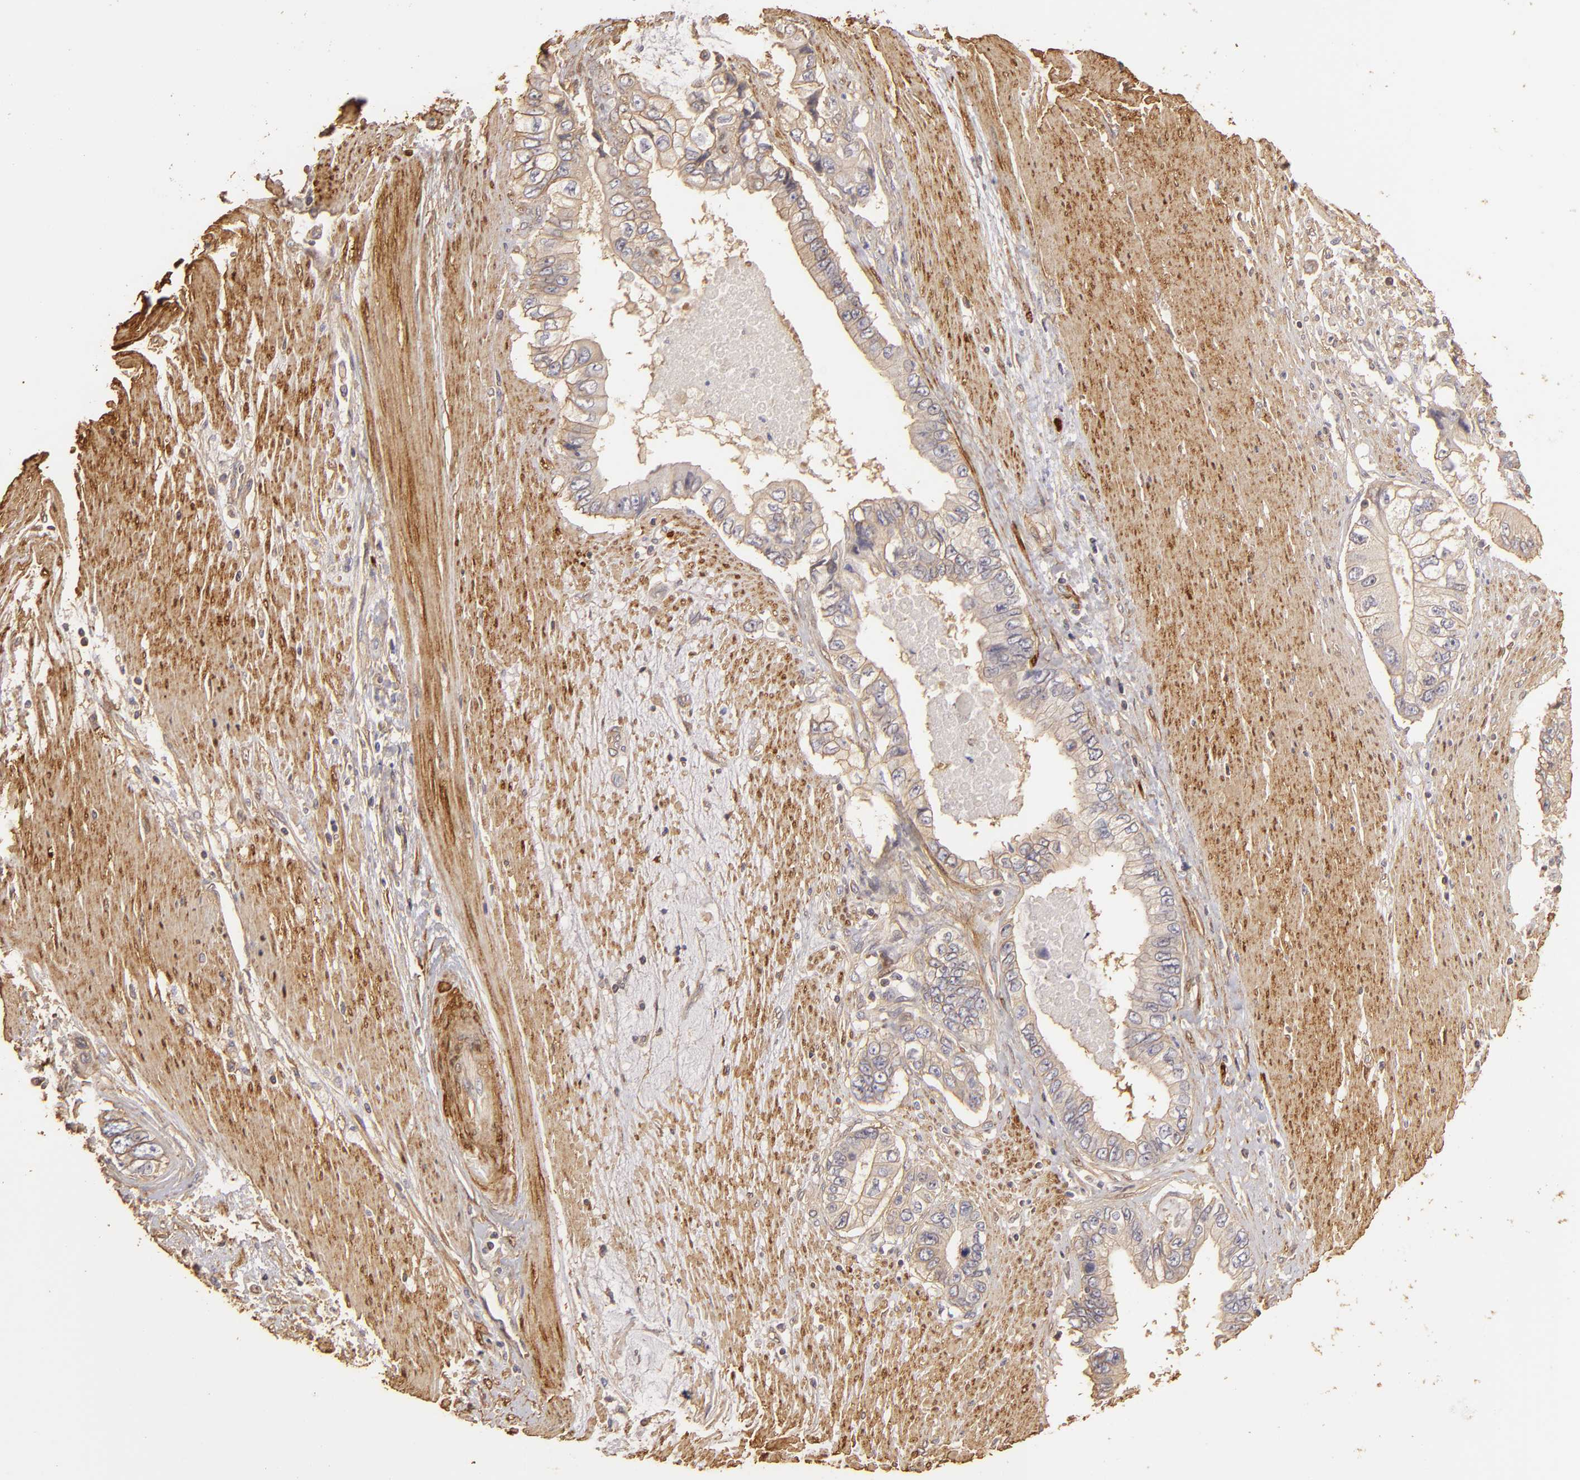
{"staining": {"intensity": "weak", "quantity": "25%-75%", "location": "cytoplasmic/membranous"}, "tissue": "pancreatic cancer", "cell_type": "Tumor cells", "image_type": "cancer", "snomed": [{"axis": "morphology", "description": "Adenocarcinoma, NOS"}, {"axis": "topography", "description": "Pancreas"}, {"axis": "topography", "description": "Stomach, upper"}], "caption": "Adenocarcinoma (pancreatic) stained with a brown dye exhibits weak cytoplasmic/membranous positive positivity in approximately 25%-75% of tumor cells.", "gene": "HSPB6", "patient": {"sex": "male", "age": 77}}